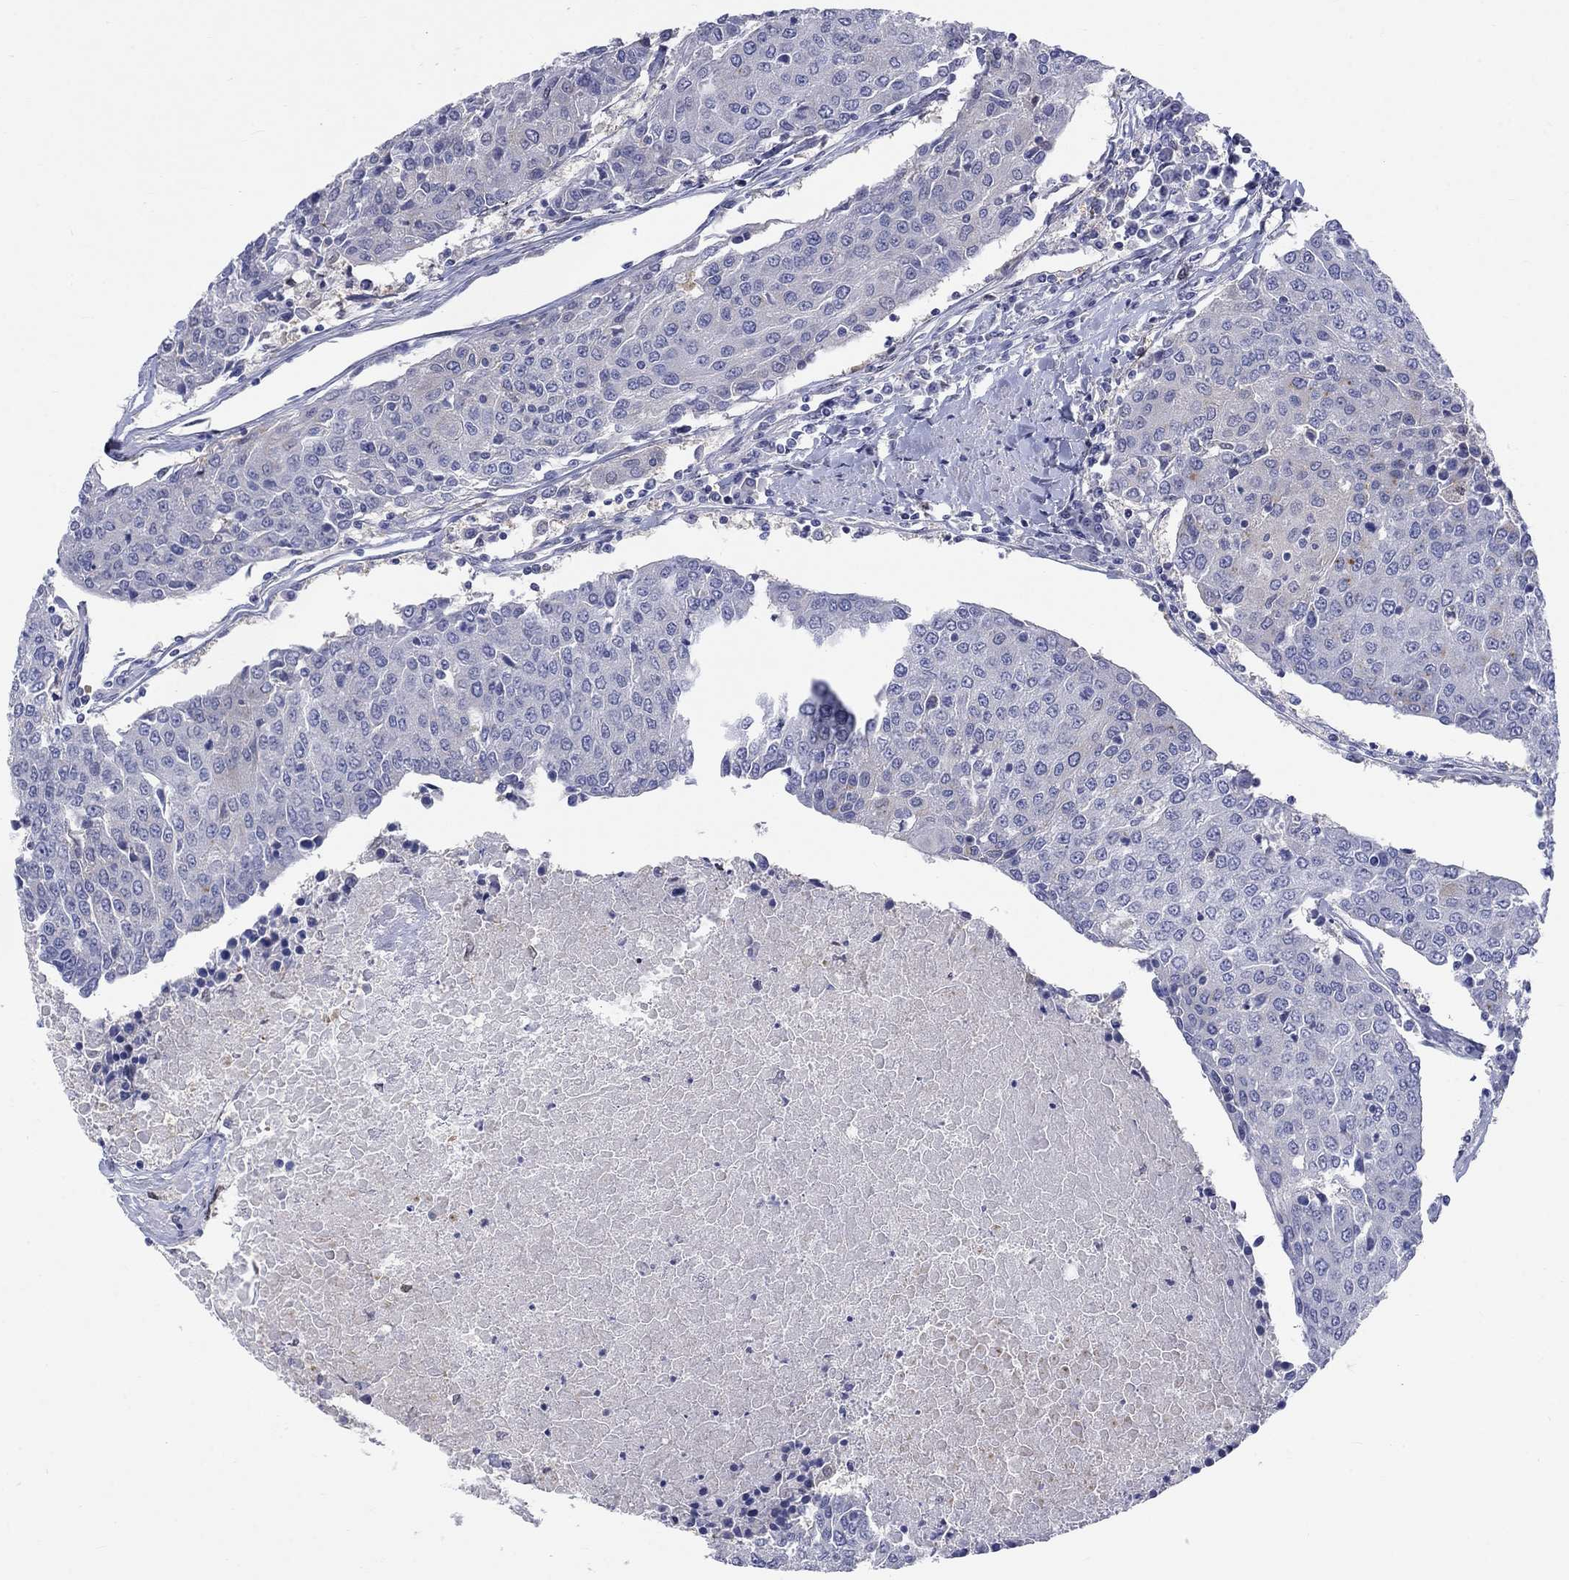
{"staining": {"intensity": "negative", "quantity": "none", "location": "none"}, "tissue": "urothelial cancer", "cell_type": "Tumor cells", "image_type": "cancer", "snomed": [{"axis": "morphology", "description": "Urothelial carcinoma, High grade"}, {"axis": "topography", "description": "Urinary bladder"}], "caption": "This is an immunohistochemistry histopathology image of human urothelial cancer. There is no positivity in tumor cells.", "gene": "EGFLAM", "patient": {"sex": "female", "age": 85}}